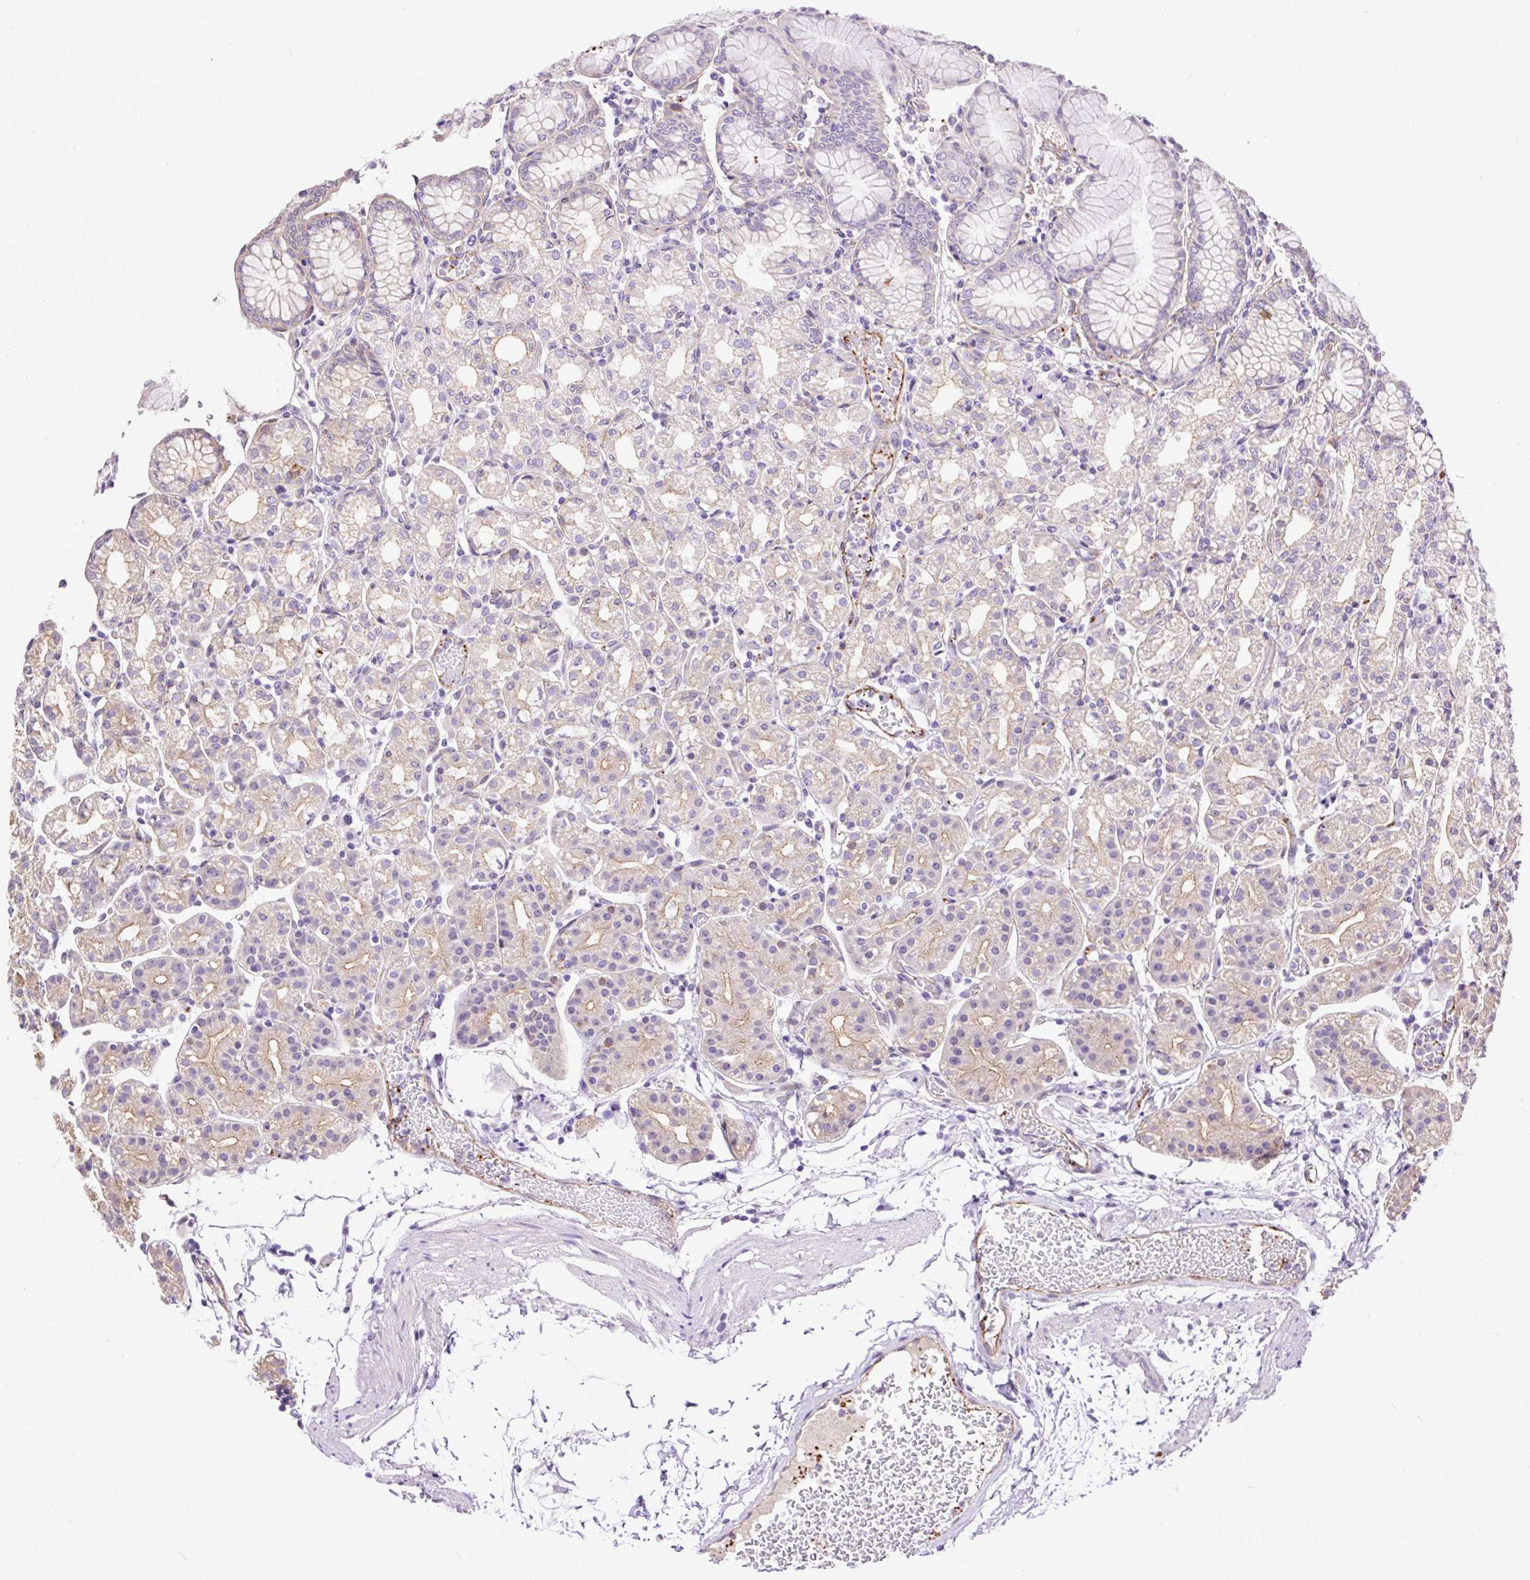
{"staining": {"intensity": "moderate", "quantity": "<25%", "location": "cytoplasmic/membranous"}, "tissue": "stomach", "cell_type": "Glandular cells", "image_type": "normal", "snomed": [{"axis": "morphology", "description": "Normal tissue, NOS"}, {"axis": "topography", "description": "Stomach"}], "caption": "A brown stain highlights moderate cytoplasmic/membranous positivity of a protein in glandular cells of normal stomach.", "gene": "MAGEB16", "patient": {"sex": "female", "age": 57}}